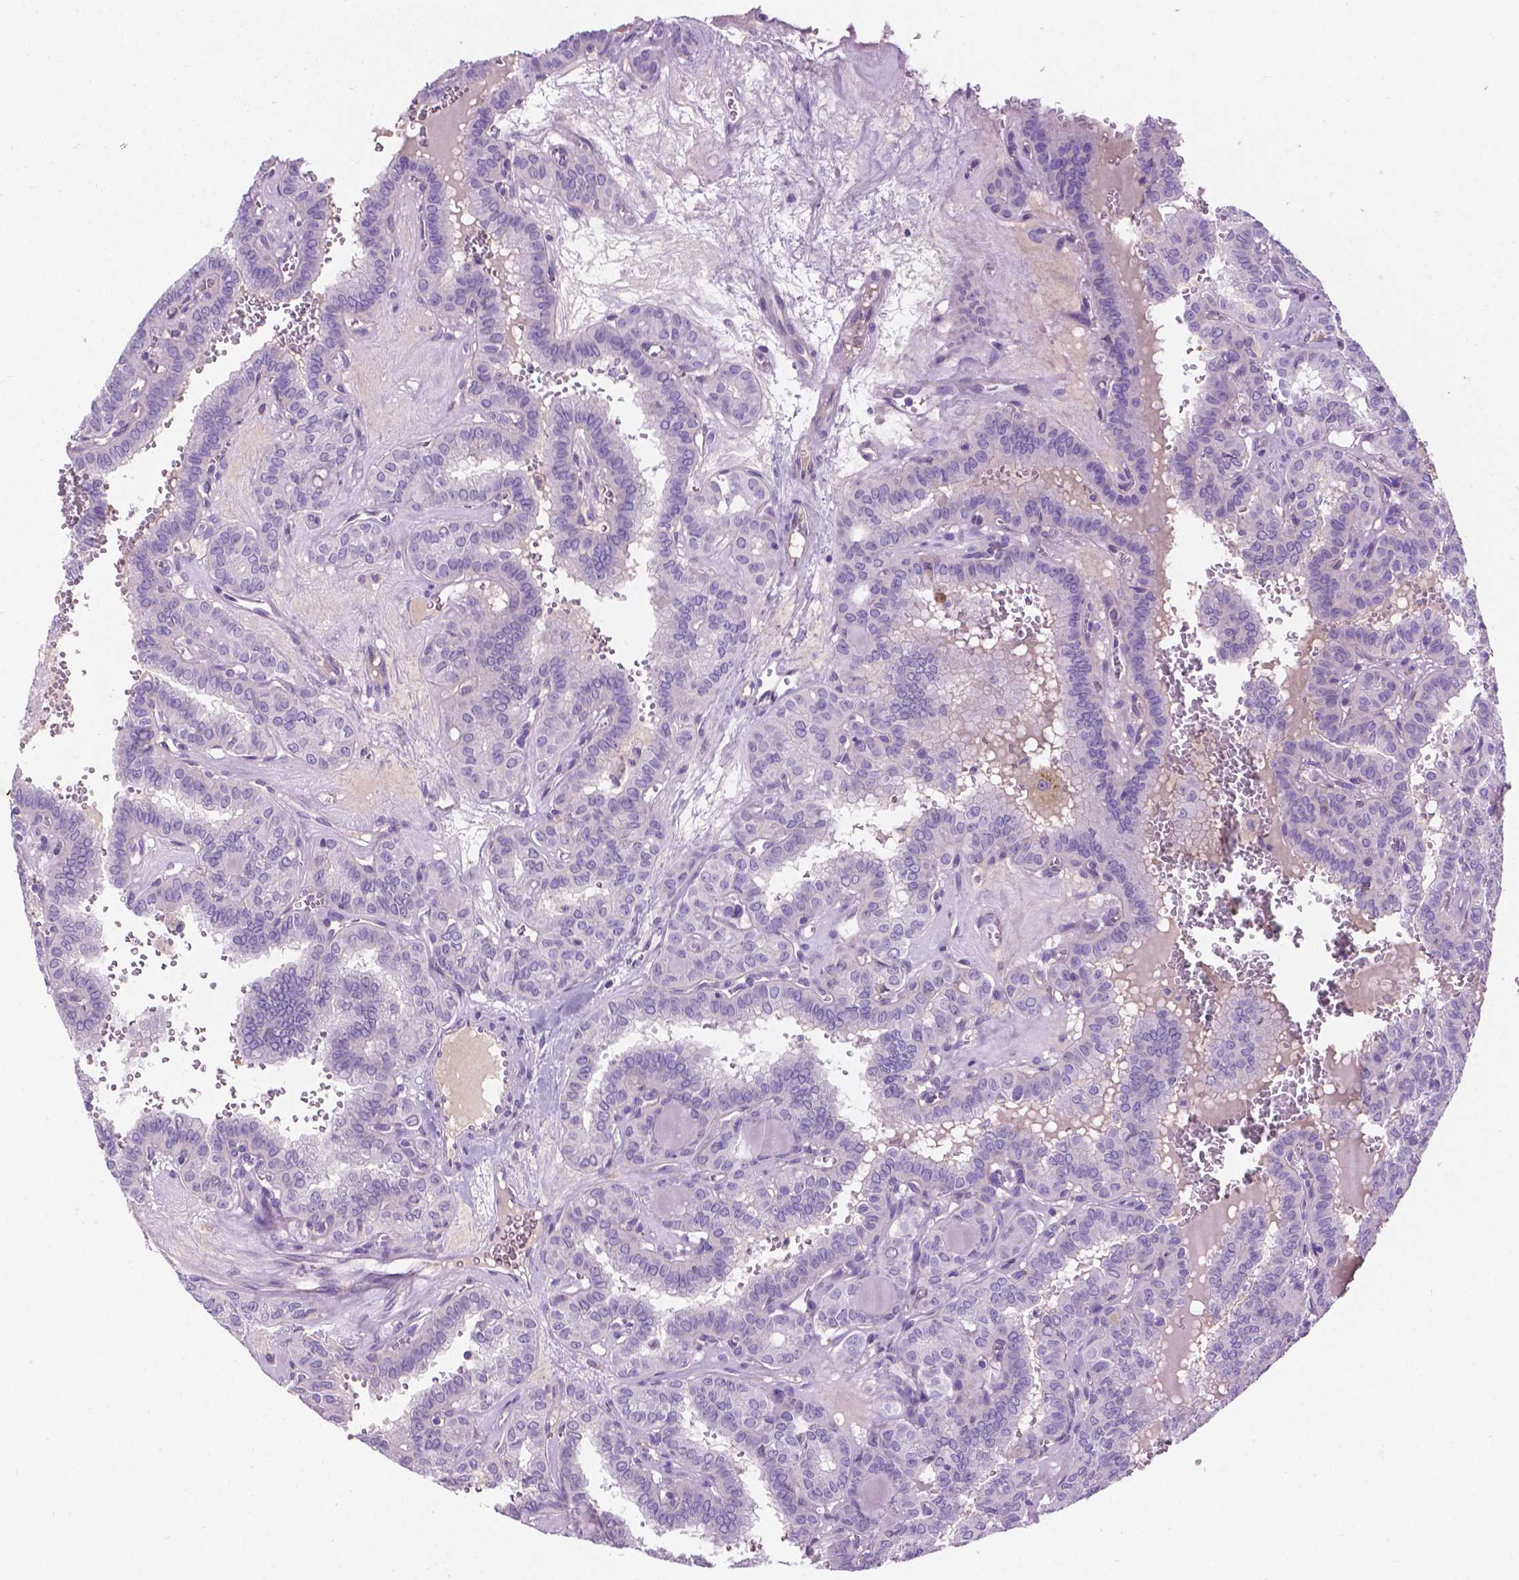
{"staining": {"intensity": "negative", "quantity": "none", "location": "none"}, "tissue": "thyroid cancer", "cell_type": "Tumor cells", "image_type": "cancer", "snomed": [{"axis": "morphology", "description": "Papillary adenocarcinoma, NOS"}, {"axis": "topography", "description": "Thyroid gland"}], "caption": "An image of human thyroid cancer is negative for staining in tumor cells.", "gene": "NOXO1", "patient": {"sex": "female", "age": 41}}